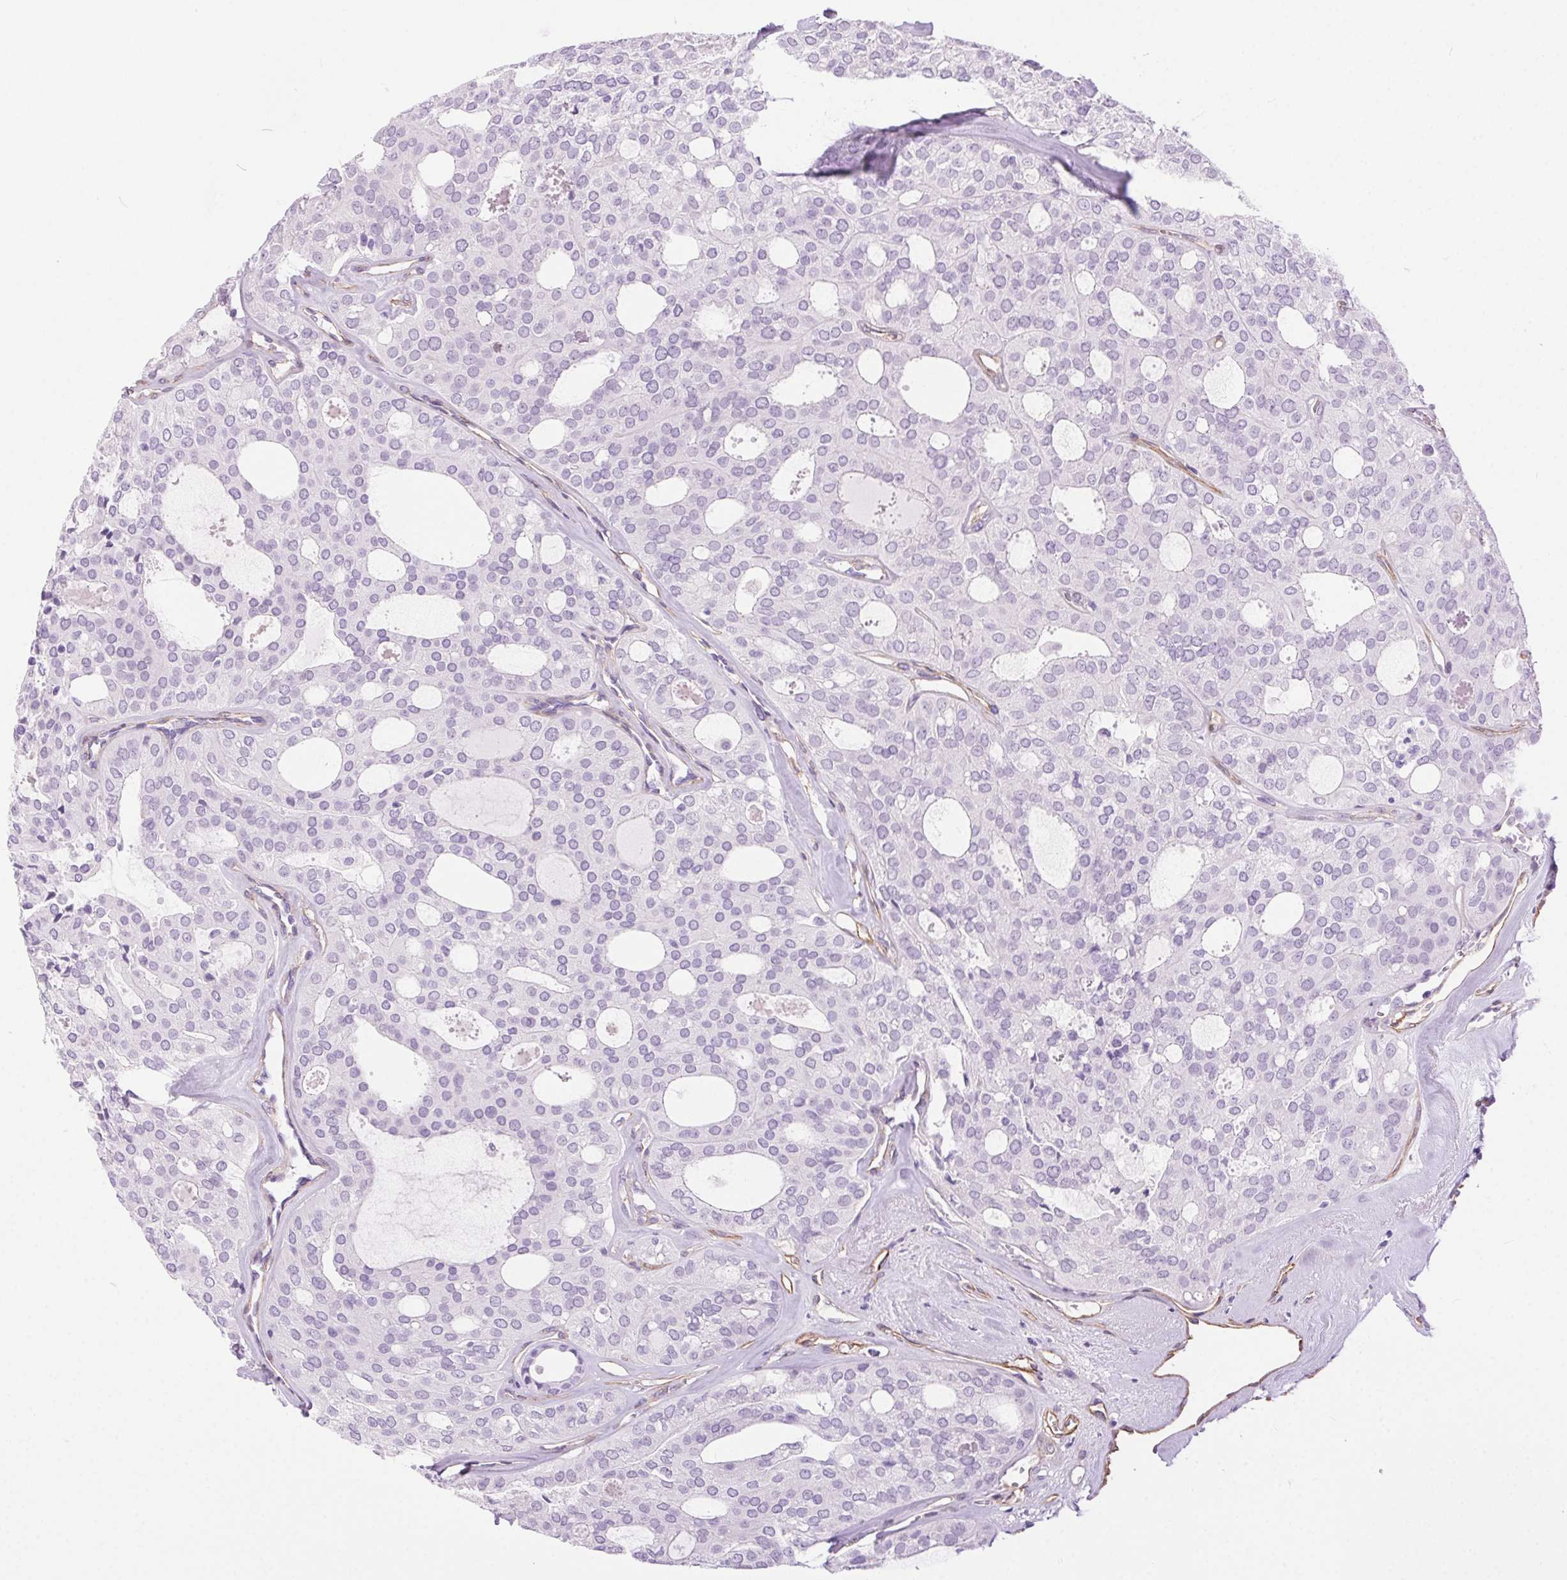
{"staining": {"intensity": "negative", "quantity": "none", "location": "none"}, "tissue": "thyroid cancer", "cell_type": "Tumor cells", "image_type": "cancer", "snomed": [{"axis": "morphology", "description": "Follicular adenoma carcinoma, NOS"}, {"axis": "topography", "description": "Thyroid gland"}], "caption": "An image of follicular adenoma carcinoma (thyroid) stained for a protein reveals no brown staining in tumor cells.", "gene": "SHCBP1L", "patient": {"sex": "male", "age": 75}}